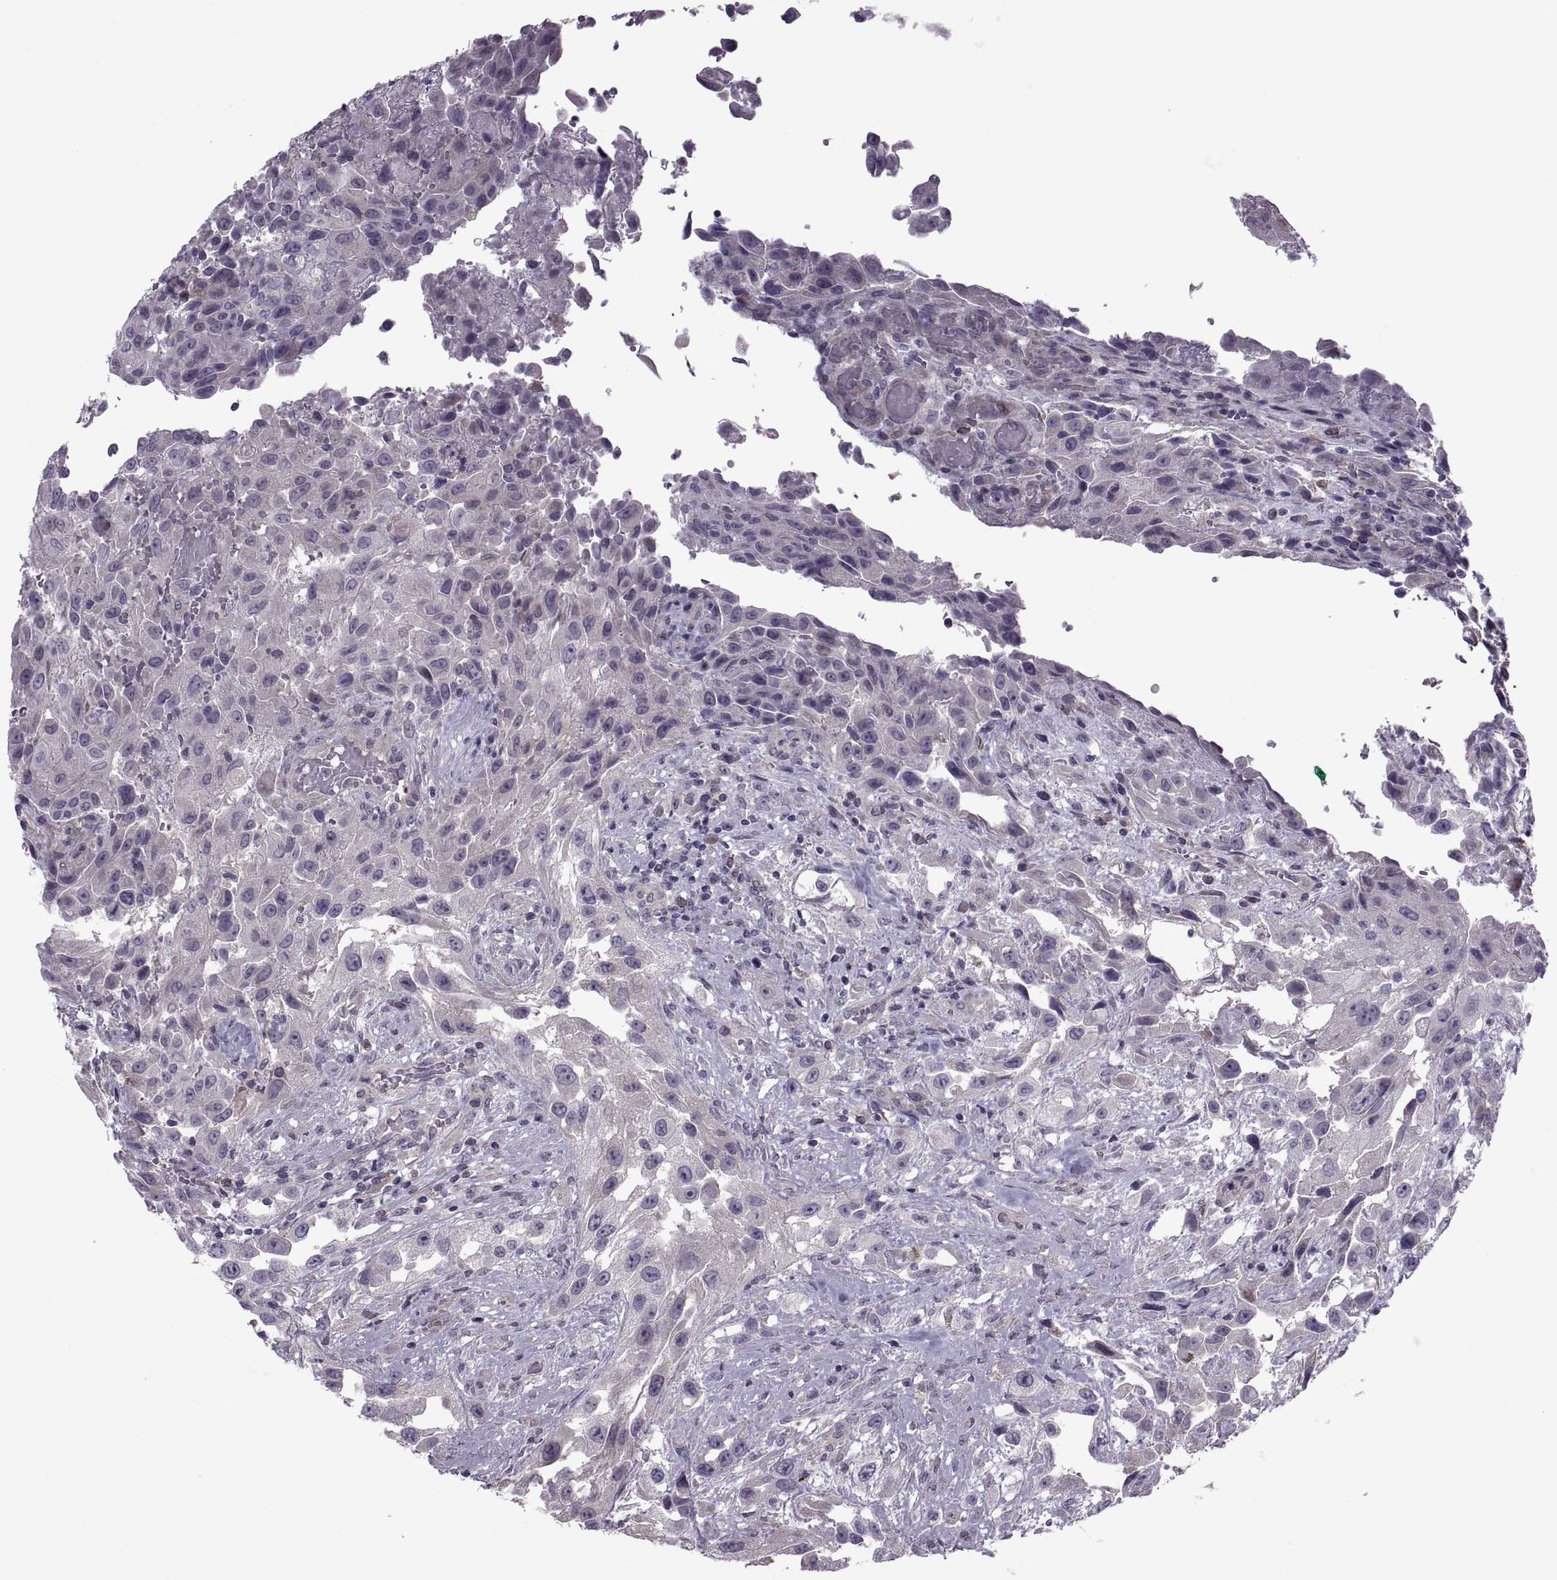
{"staining": {"intensity": "negative", "quantity": "none", "location": "none"}, "tissue": "urothelial cancer", "cell_type": "Tumor cells", "image_type": "cancer", "snomed": [{"axis": "morphology", "description": "Urothelial carcinoma, High grade"}, {"axis": "topography", "description": "Urinary bladder"}], "caption": "An image of human urothelial cancer is negative for staining in tumor cells. (Brightfield microscopy of DAB immunohistochemistry (IHC) at high magnification).", "gene": "ODF3", "patient": {"sex": "male", "age": 79}}